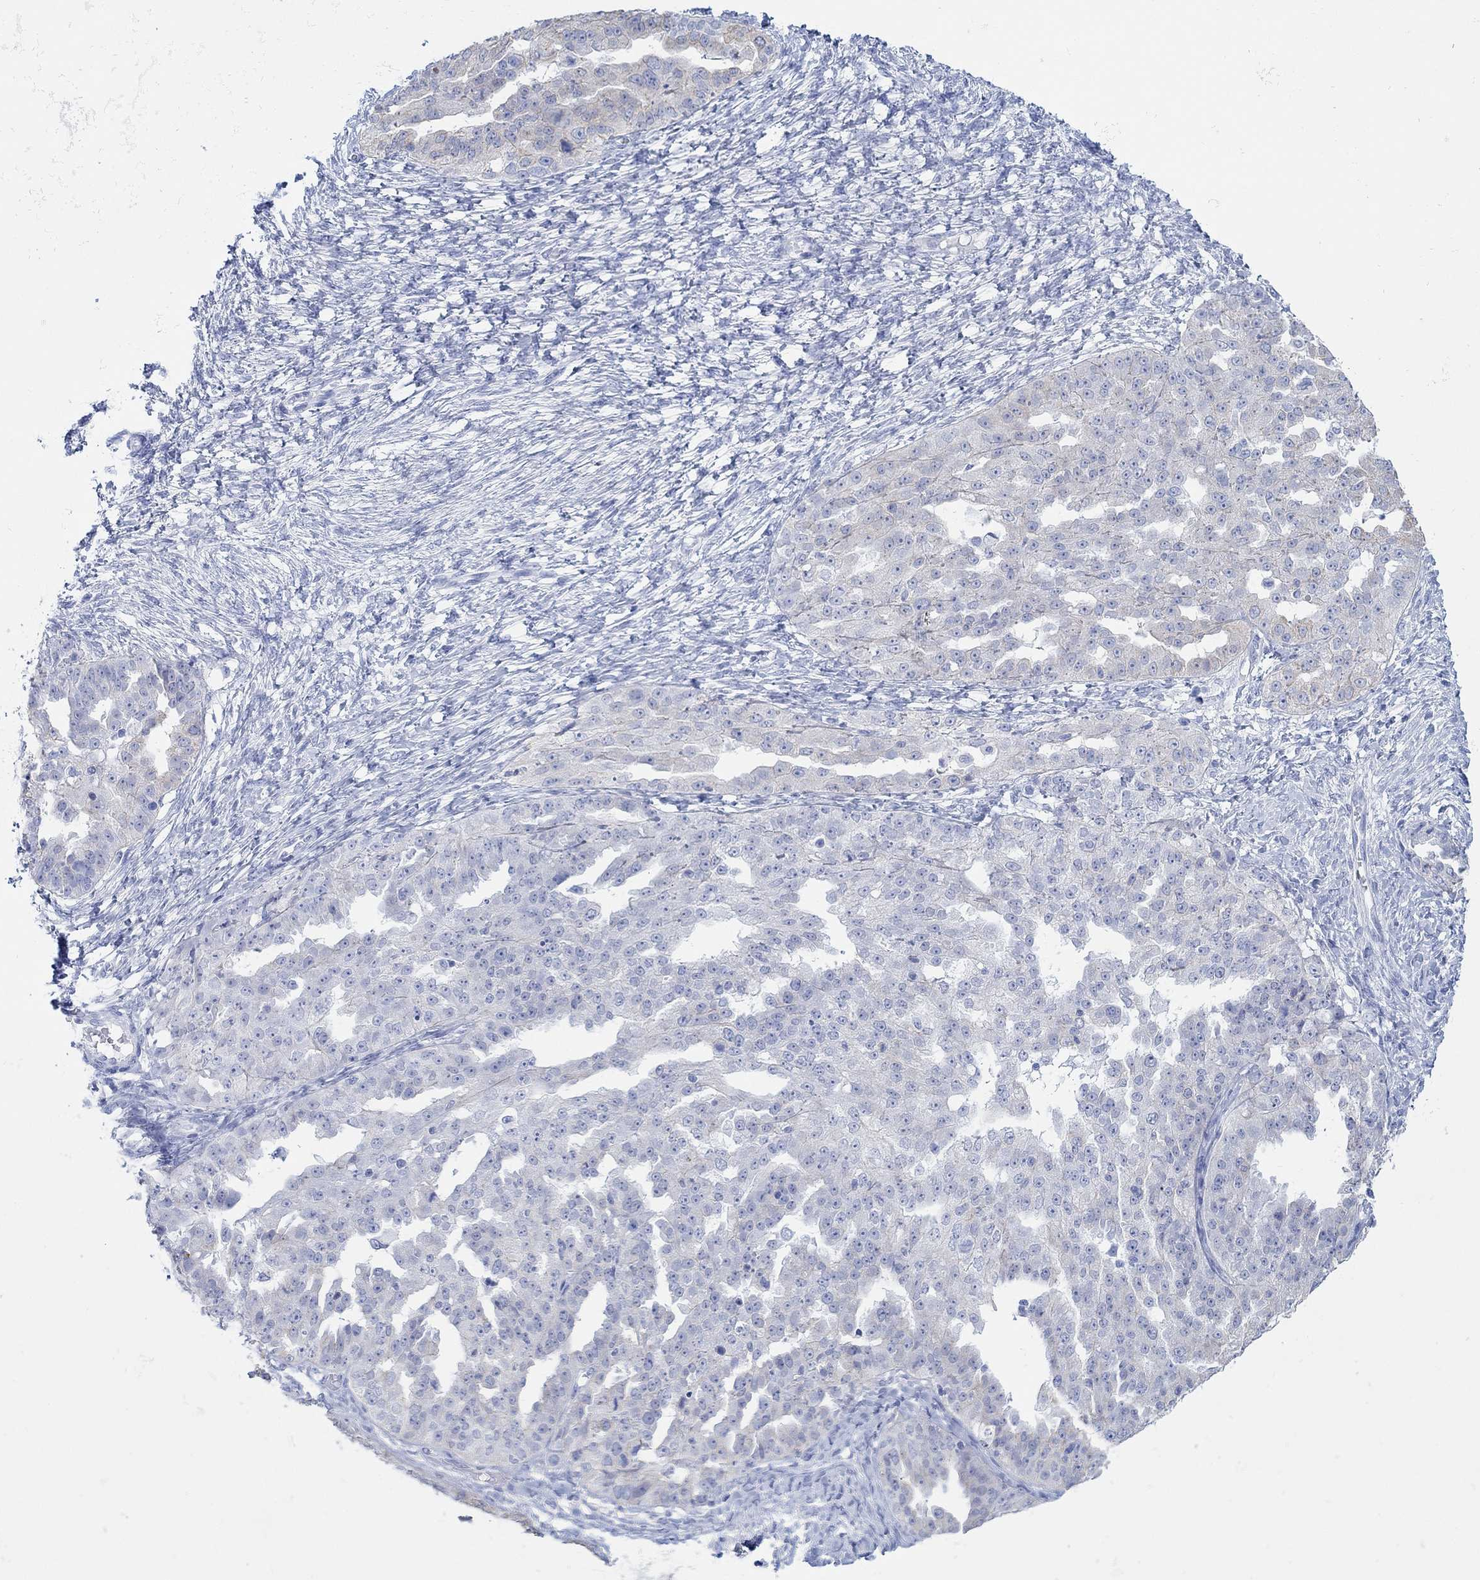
{"staining": {"intensity": "negative", "quantity": "none", "location": "none"}, "tissue": "ovarian cancer", "cell_type": "Tumor cells", "image_type": "cancer", "snomed": [{"axis": "morphology", "description": "Cystadenocarcinoma, serous, NOS"}, {"axis": "topography", "description": "Ovary"}], "caption": "Serous cystadenocarcinoma (ovarian) was stained to show a protein in brown. There is no significant positivity in tumor cells.", "gene": "AK8", "patient": {"sex": "female", "age": 58}}